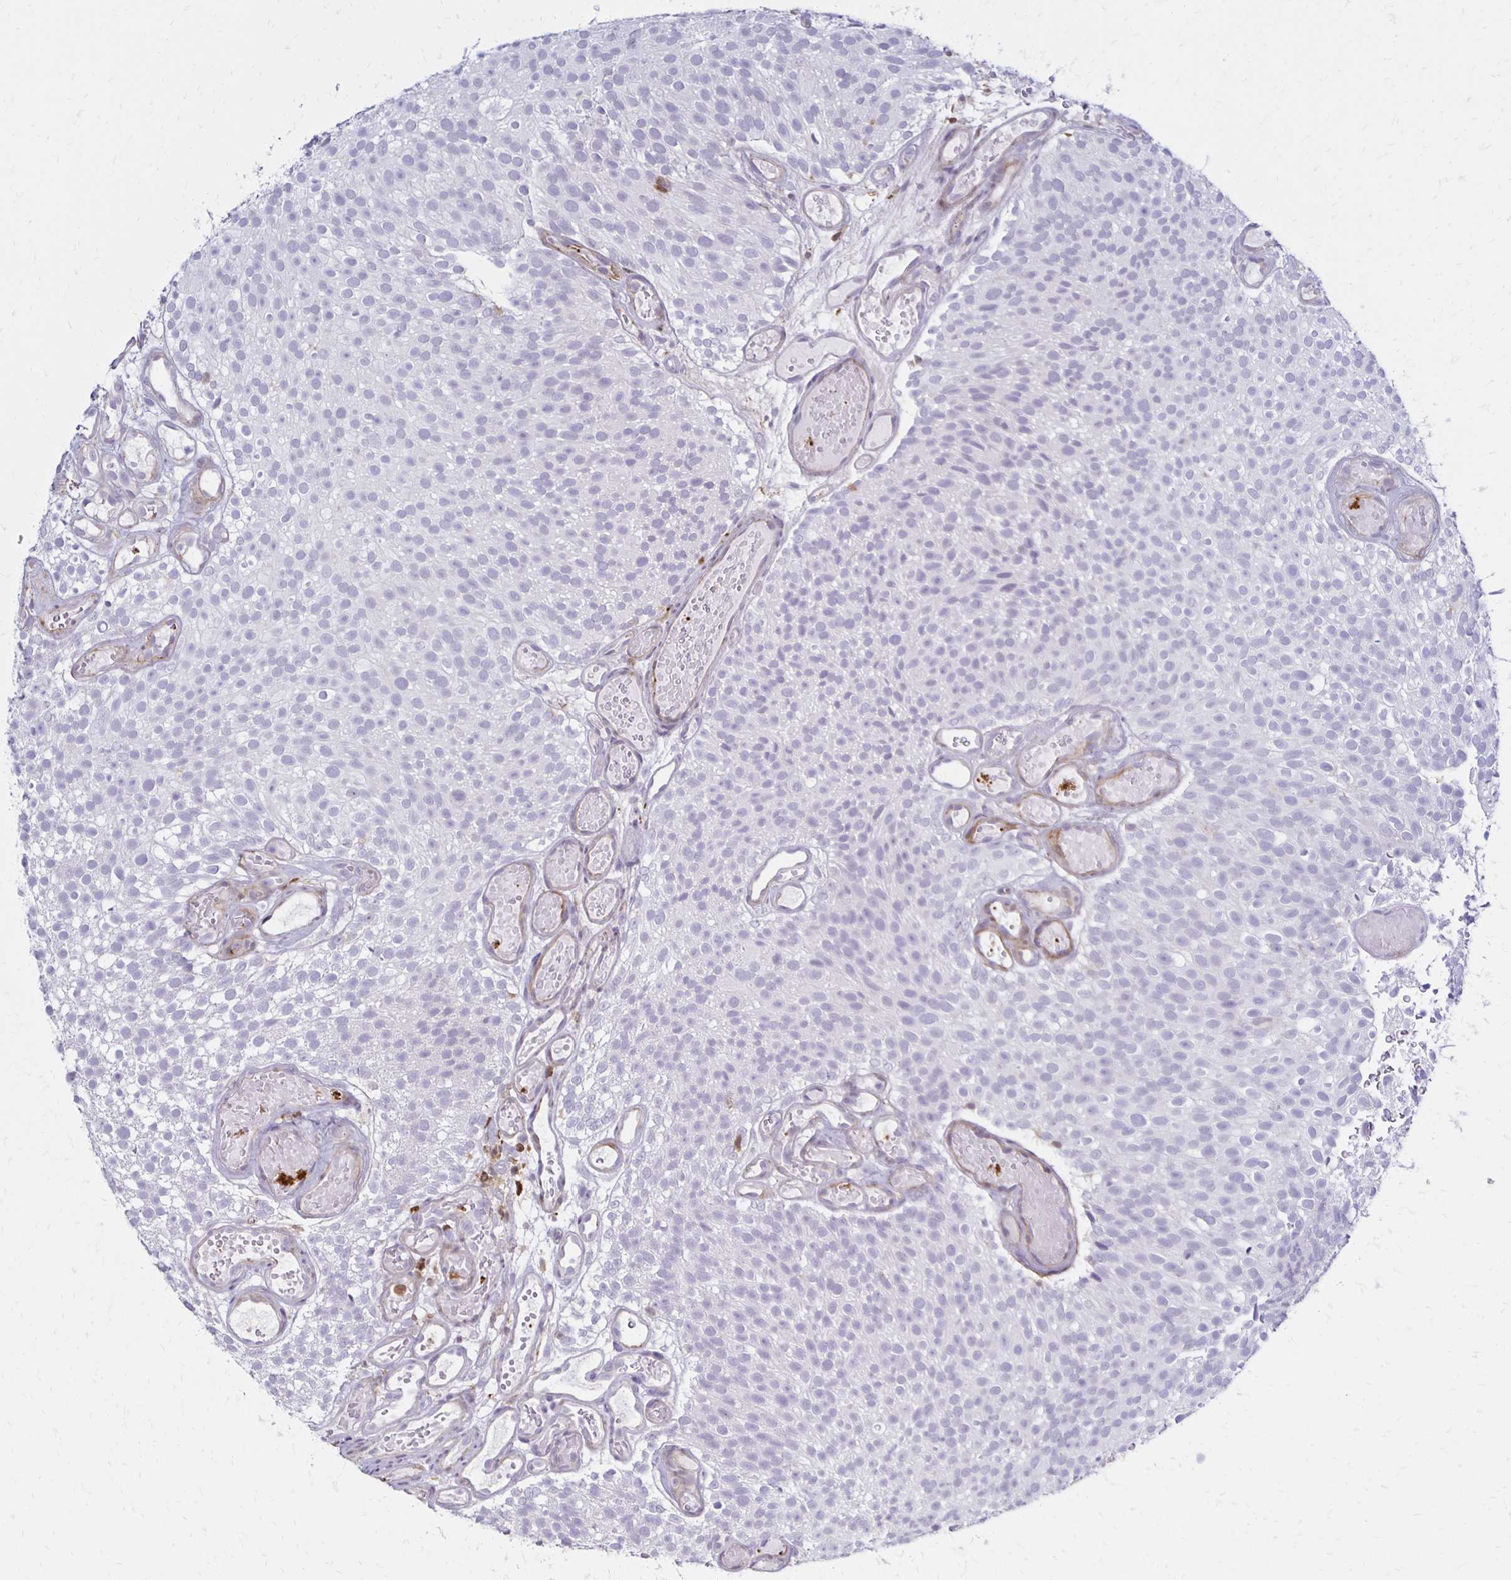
{"staining": {"intensity": "negative", "quantity": "none", "location": "none"}, "tissue": "urothelial cancer", "cell_type": "Tumor cells", "image_type": "cancer", "snomed": [{"axis": "morphology", "description": "Urothelial carcinoma, Low grade"}, {"axis": "topography", "description": "Urinary bladder"}], "caption": "Immunohistochemistry (IHC) of low-grade urothelial carcinoma displays no expression in tumor cells.", "gene": "CCL21", "patient": {"sex": "male", "age": 78}}